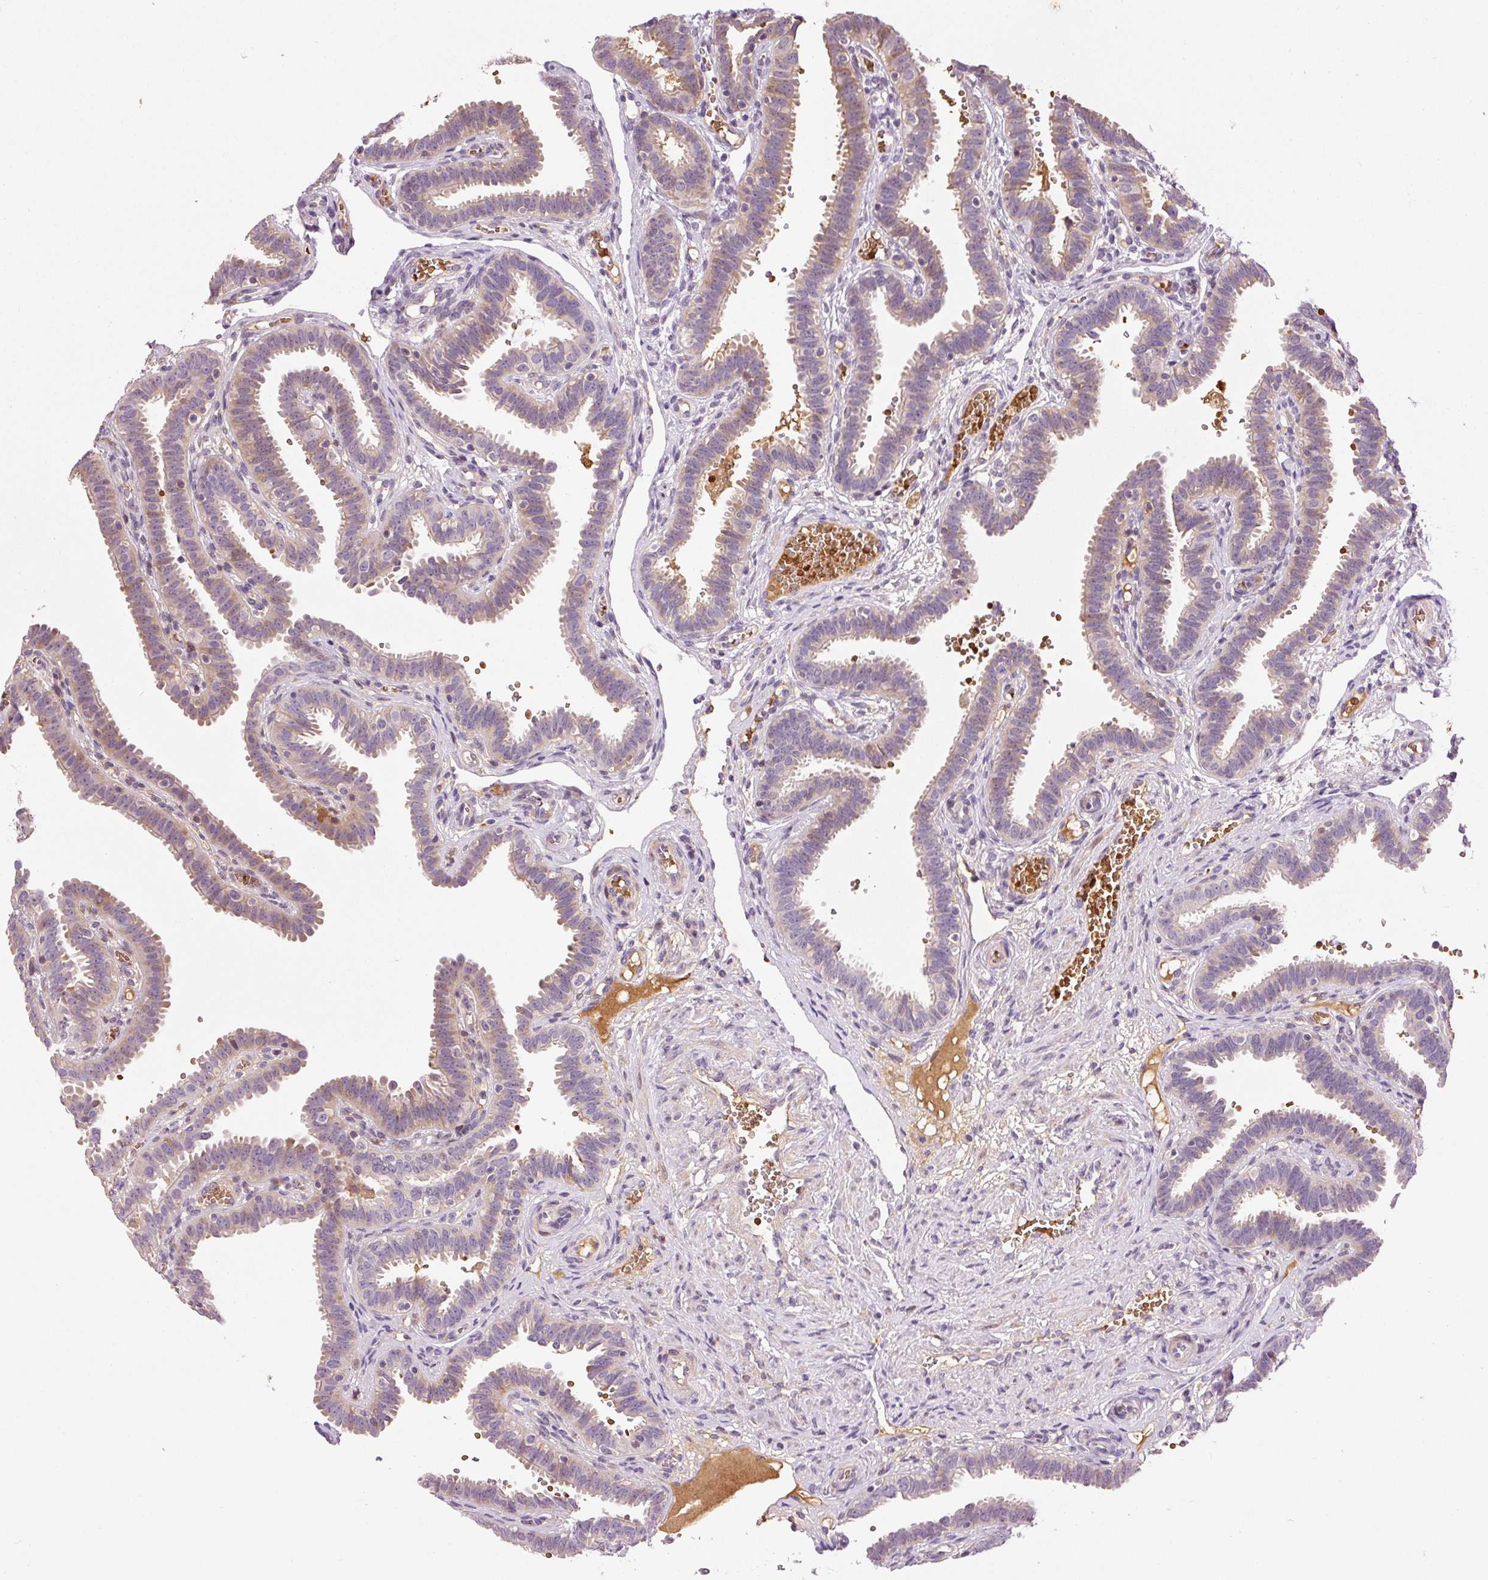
{"staining": {"intensity": "weak", "quantity": "25%-75%", "location": "cytoplasmic/membranous"}, "tissue": "fallopian tube", "cell_type": "Glandular cells", "image_type": "normal", "snomed": [{"axis": "morphology", "description": "Normal tissue, NOS"}, {"axis": "topography", "description": "Fallopian tube"}], "caption": "Immunohistochemistry (IHC) (DAB) staining of unremarkable human fallopian tube exhibits weak cytoplasmic/membranous protein positivity in approximately 25%-75% of glandular cells.", "gene": "CMTM8", "patient": {"sex": "female", "age": 37}}